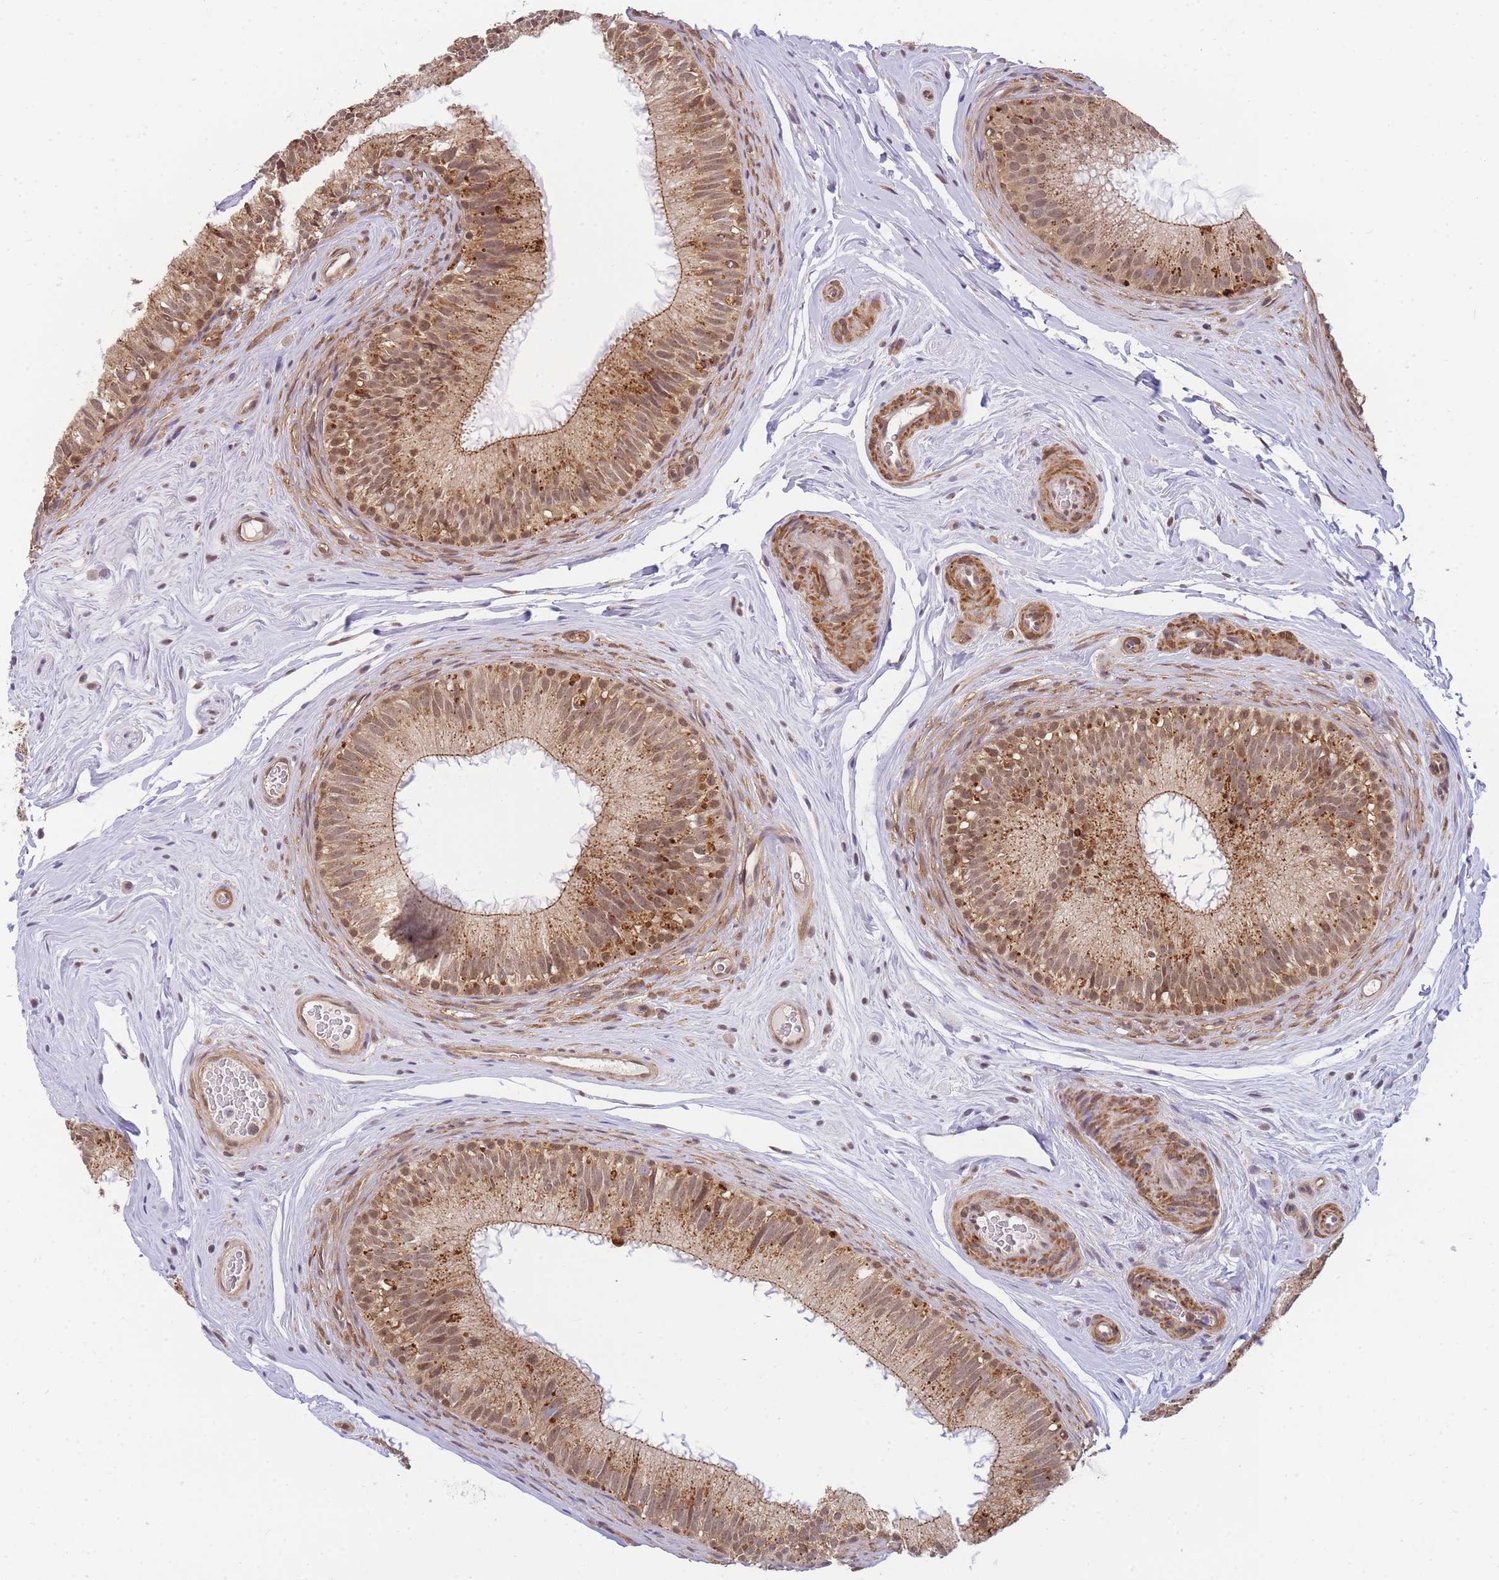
{"staining": {"intensity": "moderate", "quantity": ">75%", "location": "cytoplasmic/membranous,nuclear"}, "tissue": "epididymis", "cell_type": "Glandular cells", "image_type": "normal", "snomed": [{"axis": "morphology", "description": "Normal tissue, NOS"}, {"axis": "topography", "description": "Epididymis"}], "caption": "The histopathology image reveals a brown stain indicating the presence of a protein in the cytoplasmic/membranous,nuclear of glandular cells in epididymis. The staining was performed using DAB (3,3'-diaminobenzidine), with brown indicating positive protein expression. Nuclei are stained blue with hematoxylin.", "gene": "ENSG00000276345", "patient": {"sex": "male", "age": 34}}